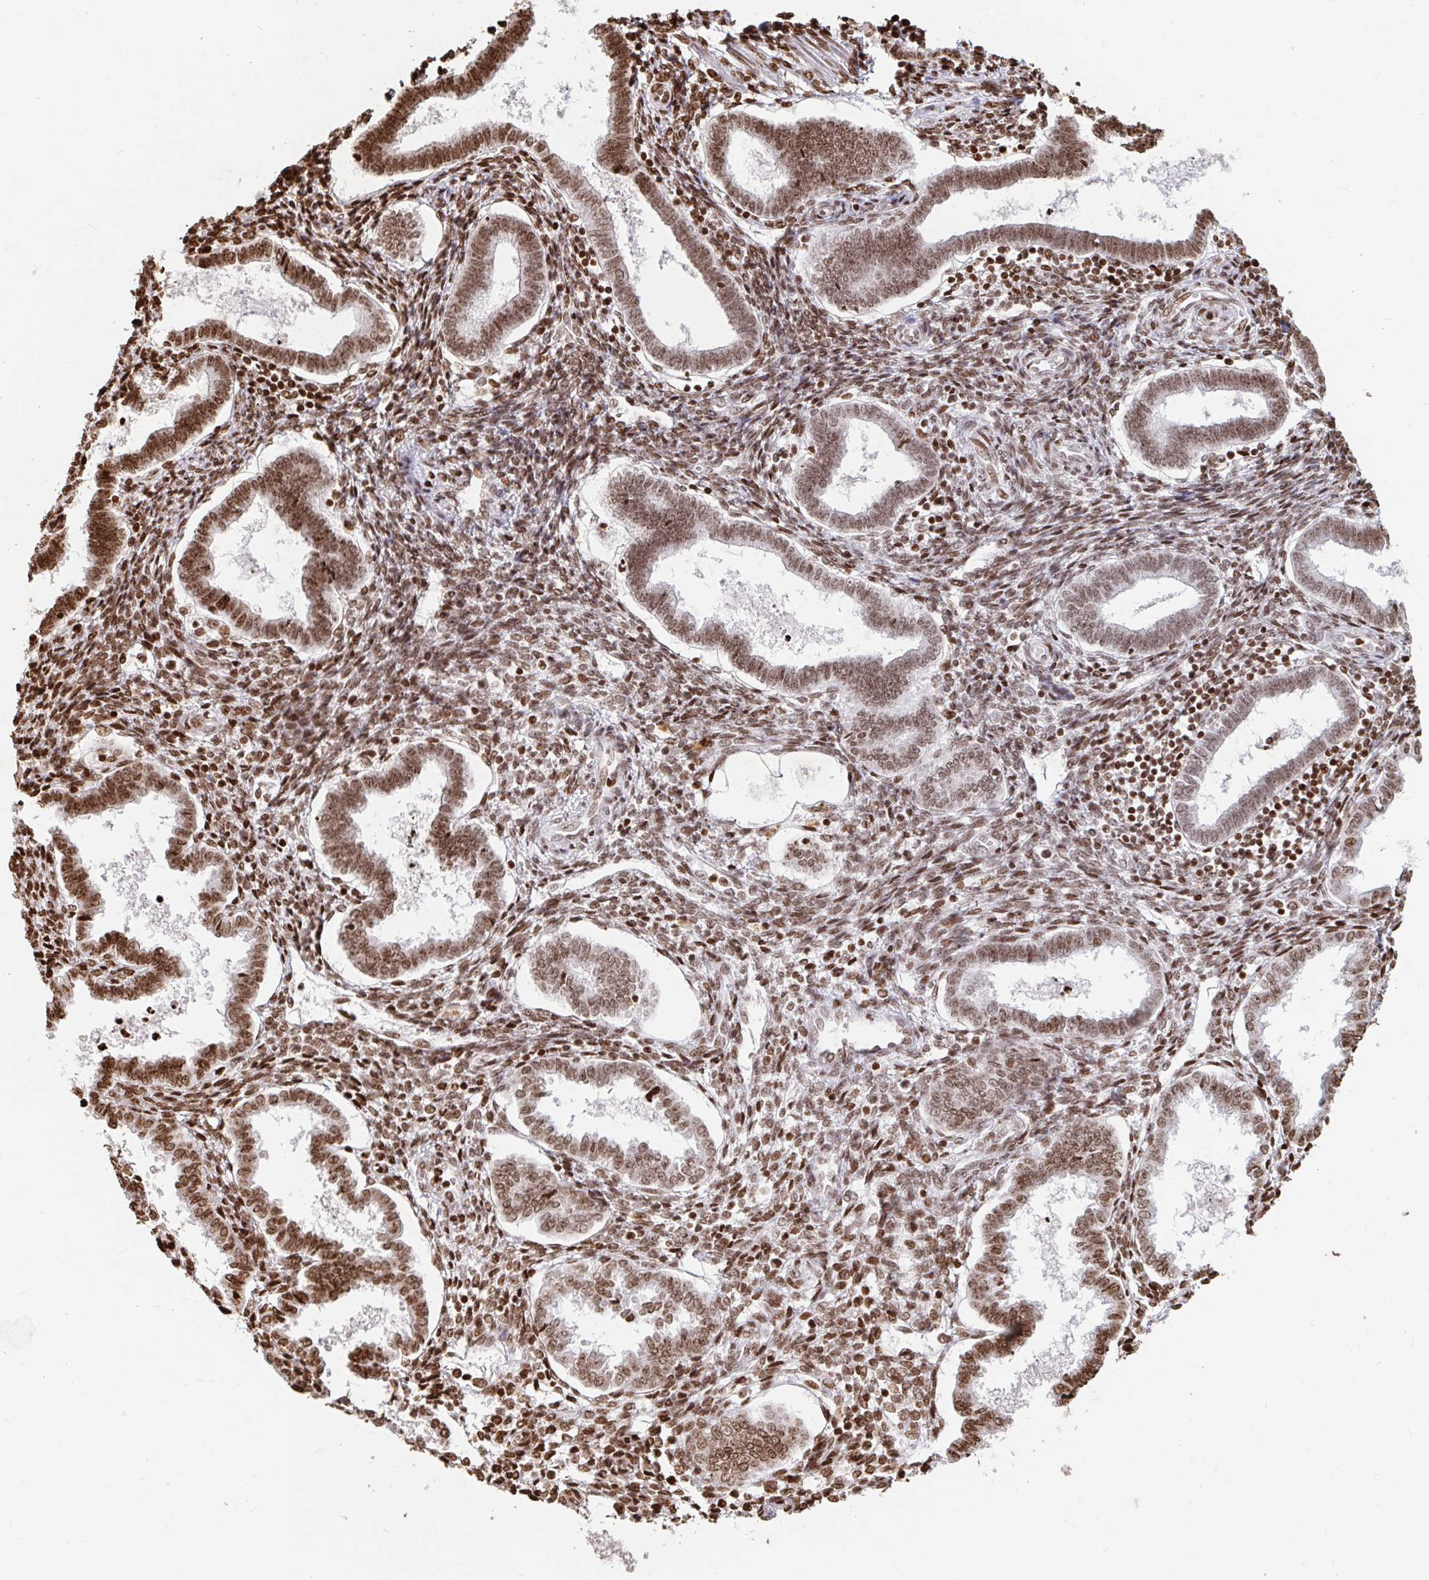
{"staining": {"intensity": "moderate", "quantity": ">75%", "location": "nuclear"}, "tissue": "endometrium", "cell_type": "Cells in endometrial stroma", "image_type": "normal", "snomed": [{"axis": "morphology", "description": "Normal tissue, NOS"}, {"axis": "topography", "description": "Endometrium"}], "caption": "Brown immunohistochemical staining in unremarkable endometrium exhibits moderate nuclear positivity in approximately >75% of cells in endometrial stroma.", "gene": "H2BC5", "patient": {"sex": "female", "age": 24}}